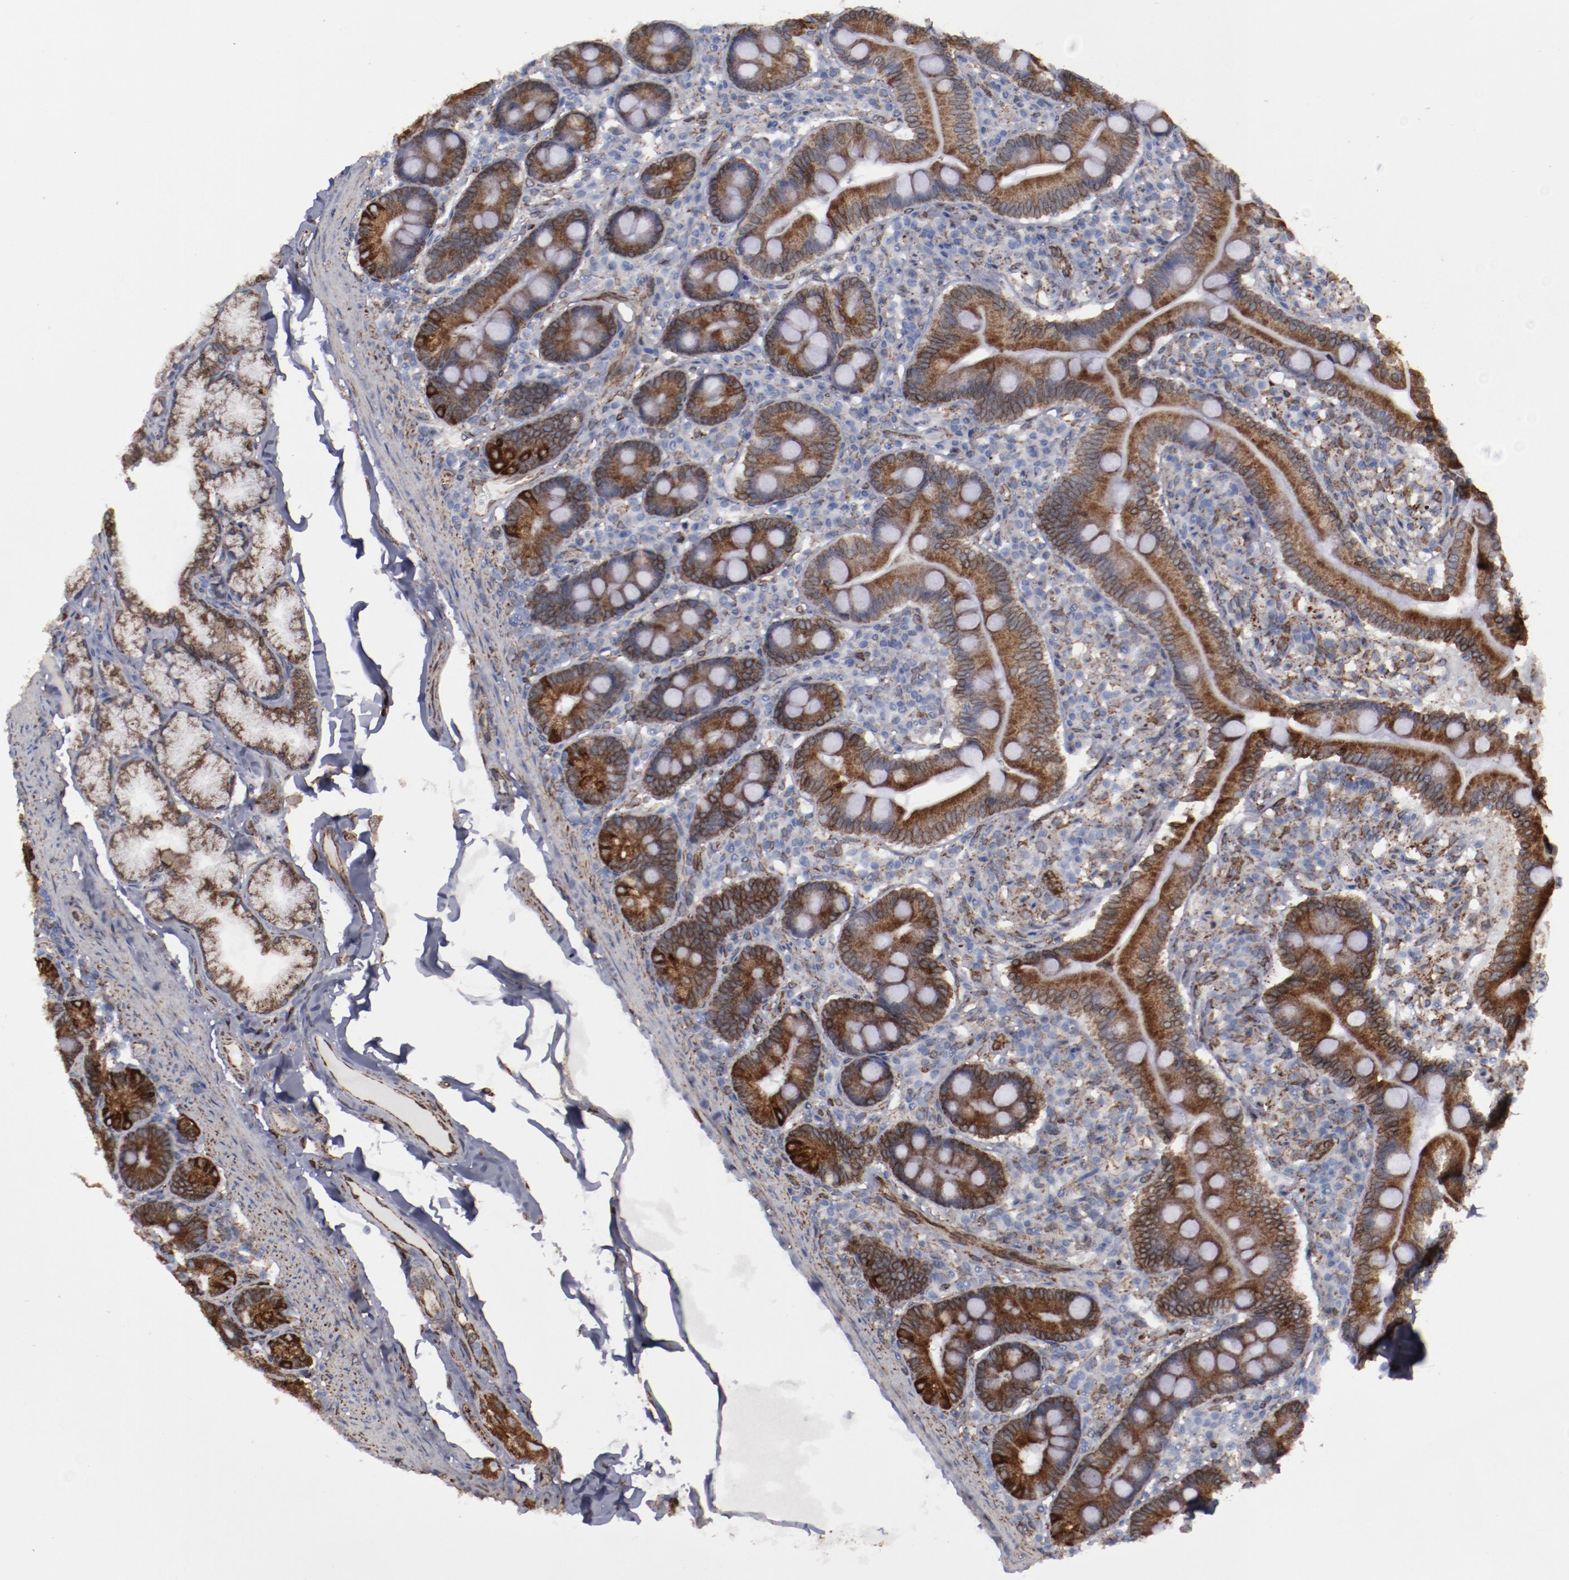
{"staining": {"intensity": "moderate", "quantity": "25%-75%", "location": "cytoplasmic/membranous"}, "tissue": "duodenum", "cell_type": "Glandular cells", "image_type": "normal", "snomed": [{"axis": "morphology", "description": "Normal tissue, NOS"}, {"axis": "topography", "description": "Duodenum"}], "caption": "IHC image of benign duodenum stained for a protein (brown), which demonstrates medium levels of moderate cytoplasmic/membranous positivity in approximately 25%-75% of glandular cells.", "gene": "ERLIN2", "patient": {"sex": "male", "age": 50}}